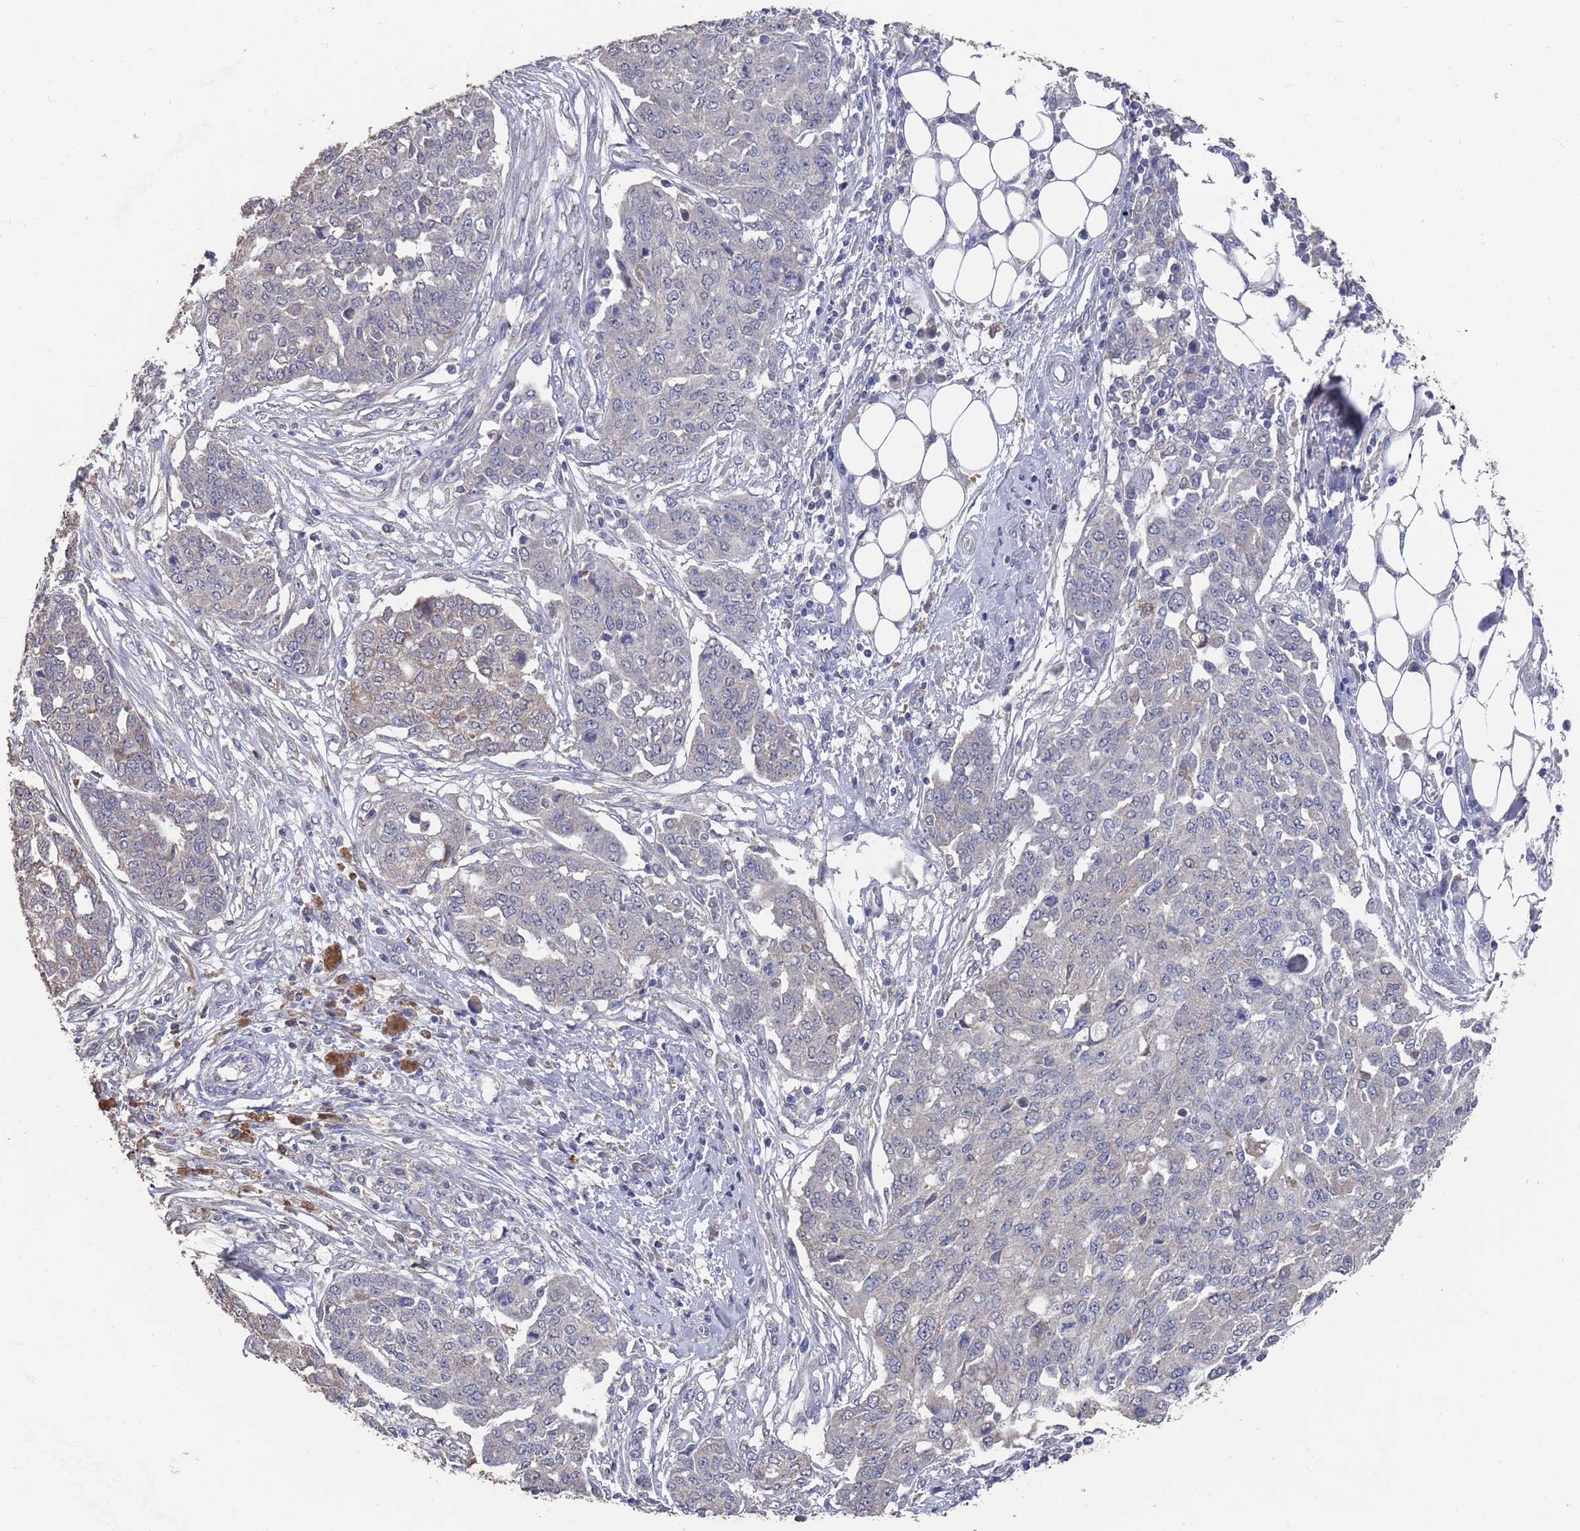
{"staining": {"intensity": "negative", "quantity": "none", "location": "none"}, "tissue": "ovarian cancer", "cell_type": "Tumor cells", "image_type": "cancer", "snomed": [{"axis": "morphology", "description": "Cystadenocarcinoma, serous, NOS"}, {"axis": "topography", "description": "Soft tissue"}, {"axis": "topography", "description": "Ovary"}], "caption": "Protein analysis of ovarian cancer shows no significant expression in tumor cells. (DAB immunohistochemistry (IHC), high magnification).", "gene": "BTBD18", "patient": {"sex": "female", "age": 57}}